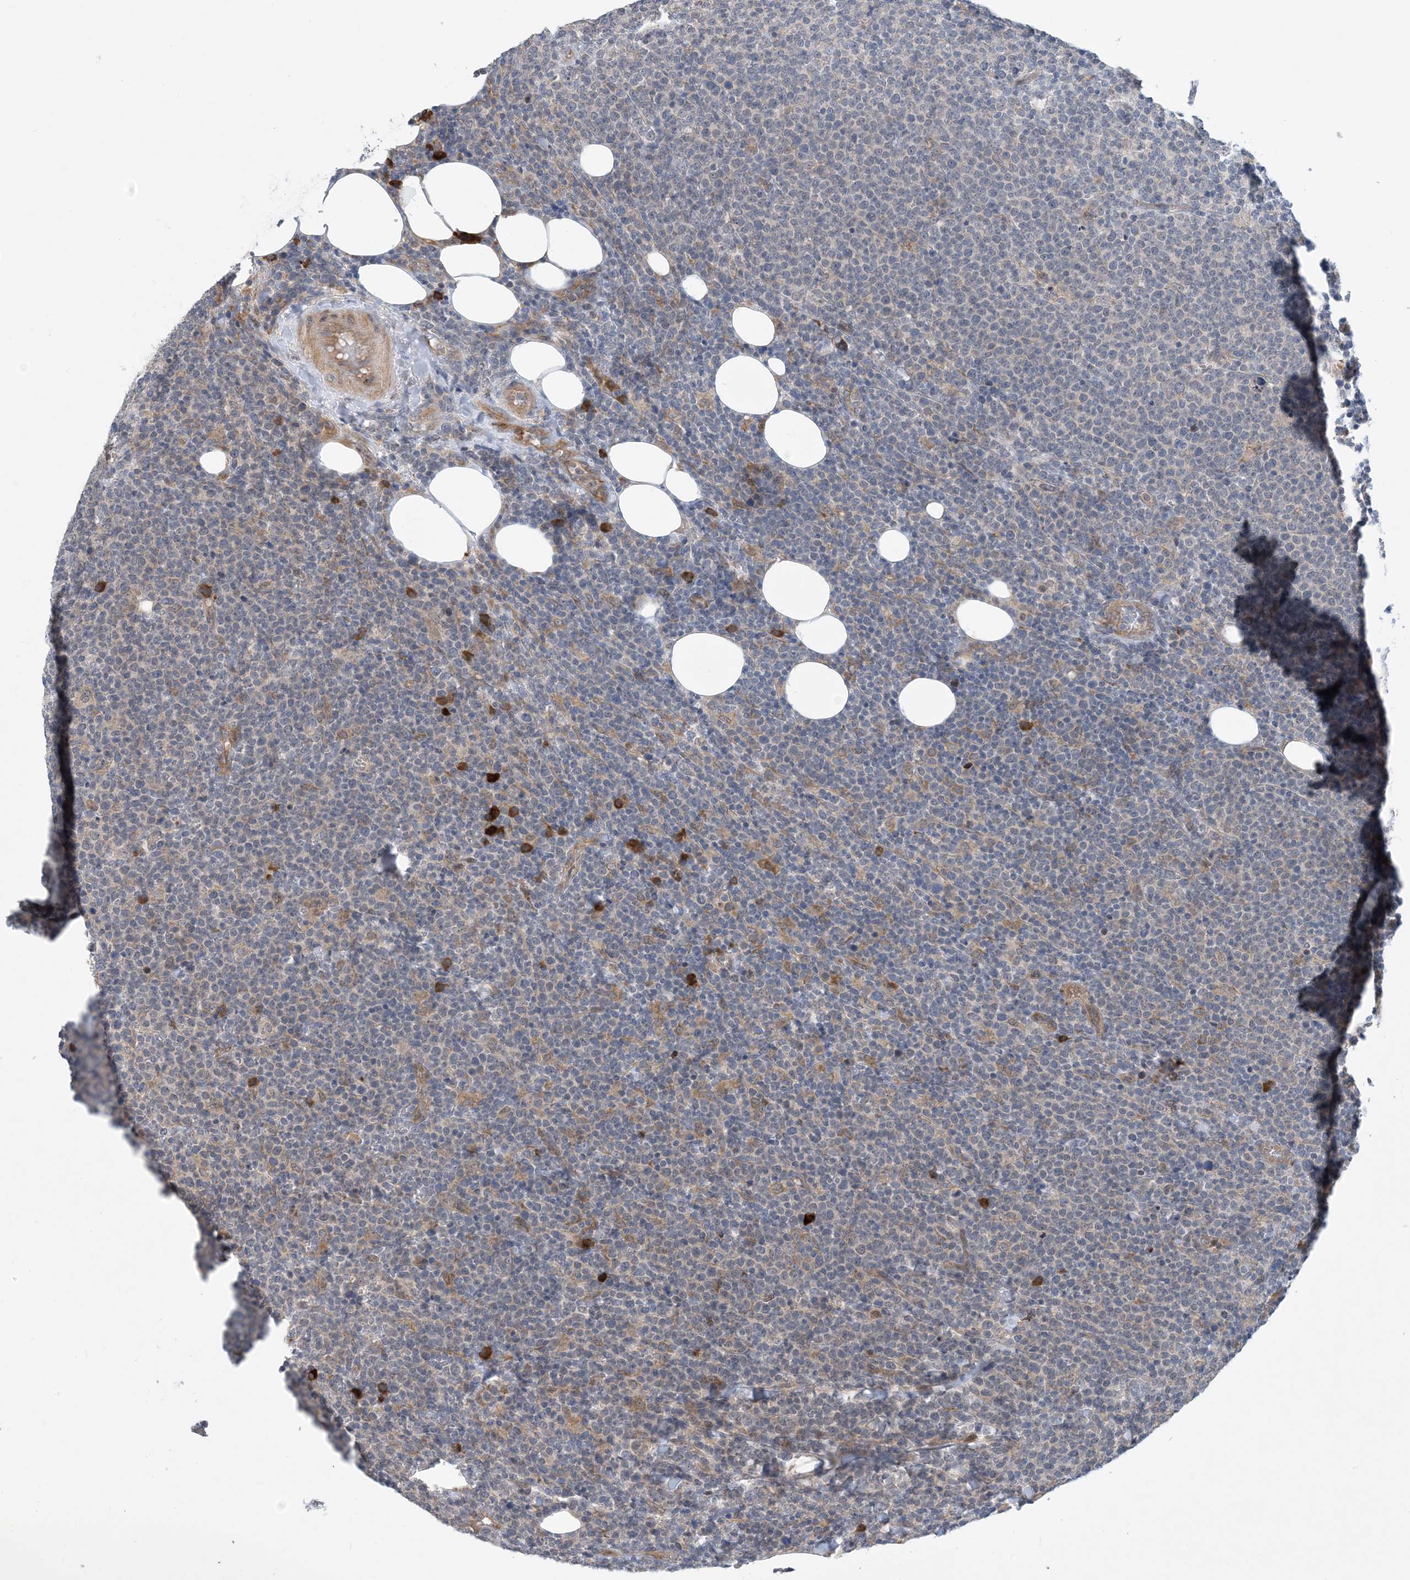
{"staining": {"intensity": "negative", "quantity": "none", "location": "none"}, "tissue": "lymphoma", "cell_type": "Tumor cells", "image_type": "cancer", "snomed": [{"axis": "morphology", "description": "Malignant lymphoma, non-Hodgkin's type, High grade"}, {"axis": "topography", "description": "Lymph node"}], "caption": "This is an immunohistochemistry (IHC) histopathology image of human lymphoma. There is no positivity in tumor cells.", "gene": "PHOSPHO2", "patient": {"sex": "male", "age": 61}}